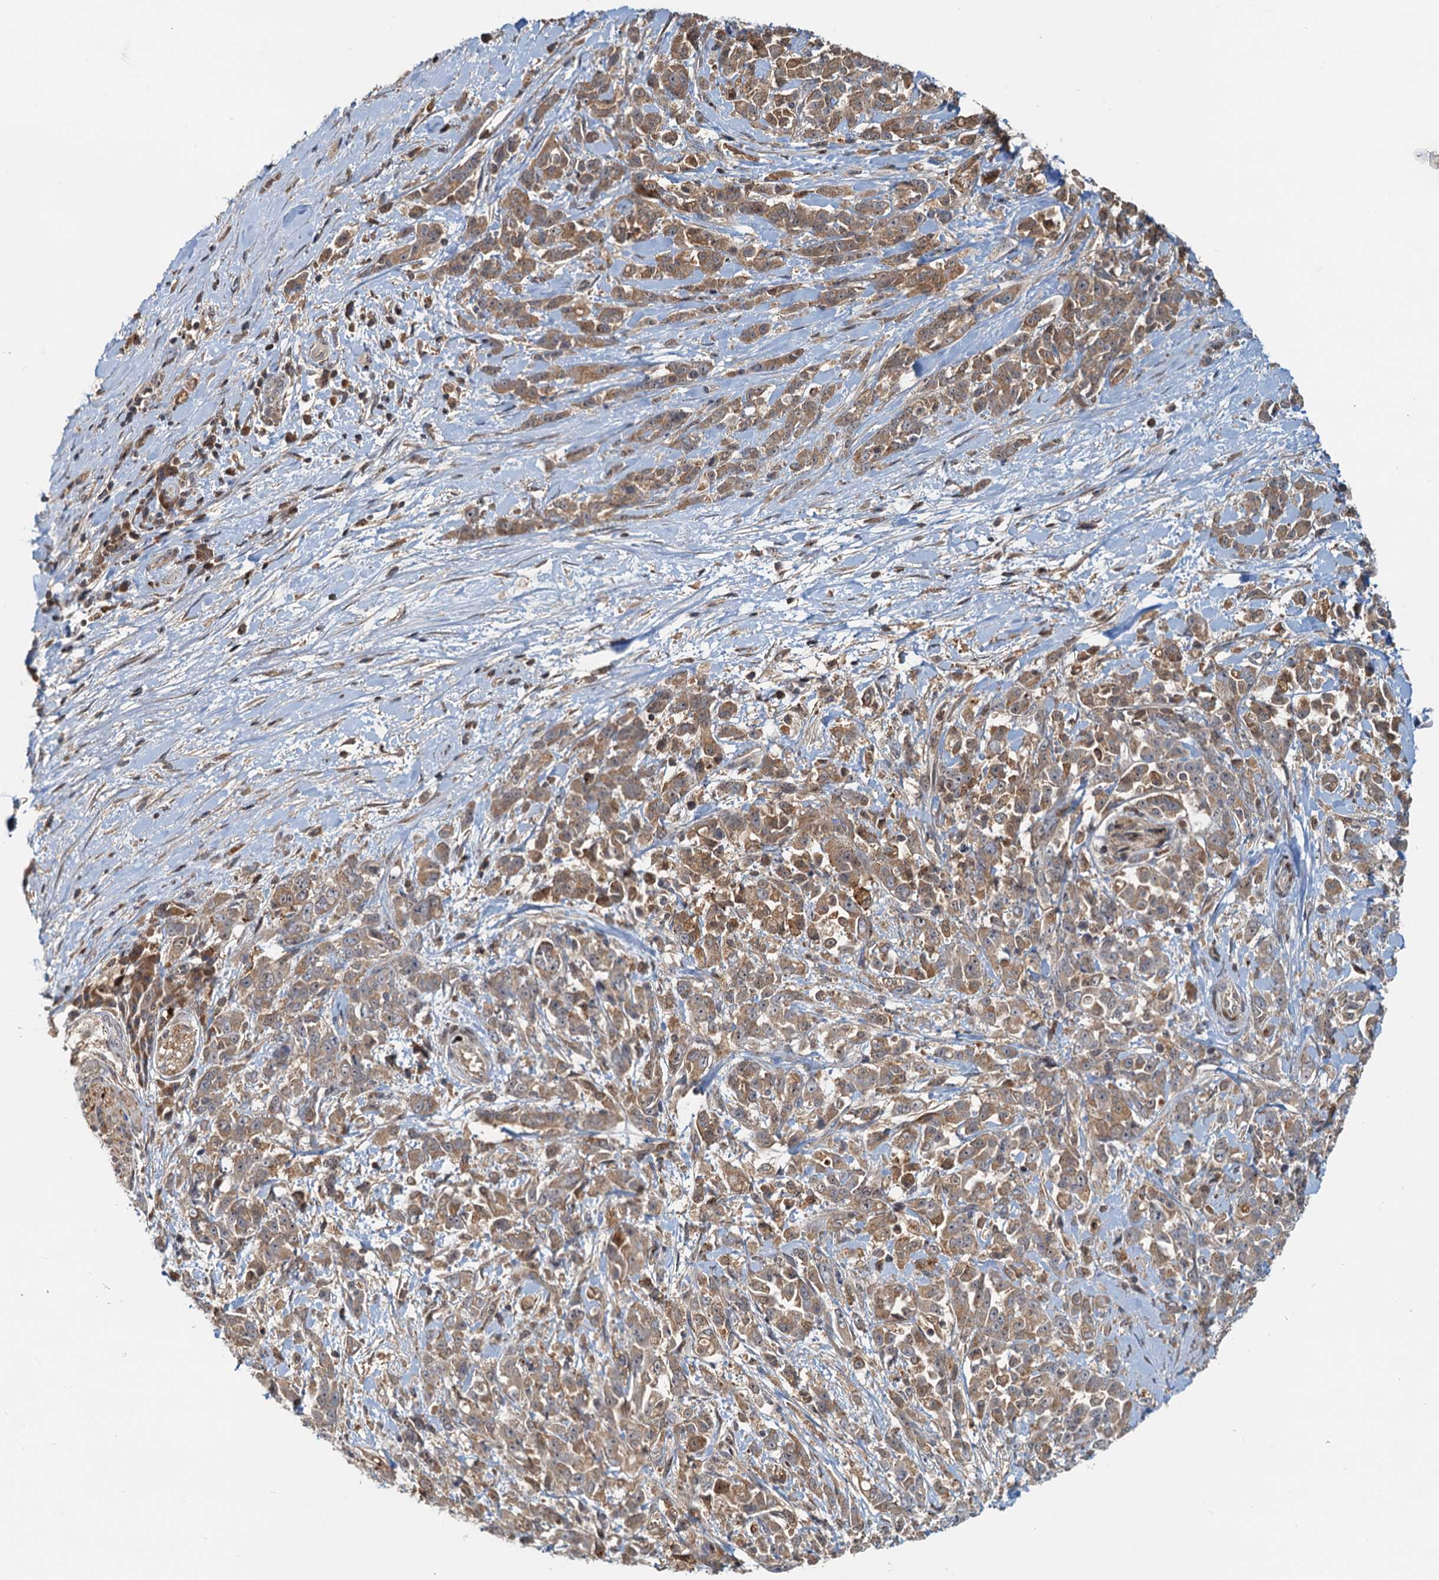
{"staining": {"intensity": "moderate", "quantity": ">75%", "location": "cytoplasmic/membranous"}, "tissue": "pancreatic cancer", "cell_type": "Tumor cells", "image_type": "cancer", "snomed": [{"axis": "morphology", "description": "Normal tissue, NOS"}, {"axis": "morphology", "description": "Adenocarcinoma, NOS"}, {"axis": "topography", "description": "Pancreas"}], "caption": "Immunohistochemical staining of human pancreatic cancer (adenocarcinoma) exhibits moderate cytoplasmic/membranous protein positivity in approximately >75% of tumor cells.", "gene": "TOLLIP", "patient": {"sex": "female", "age": 64}}